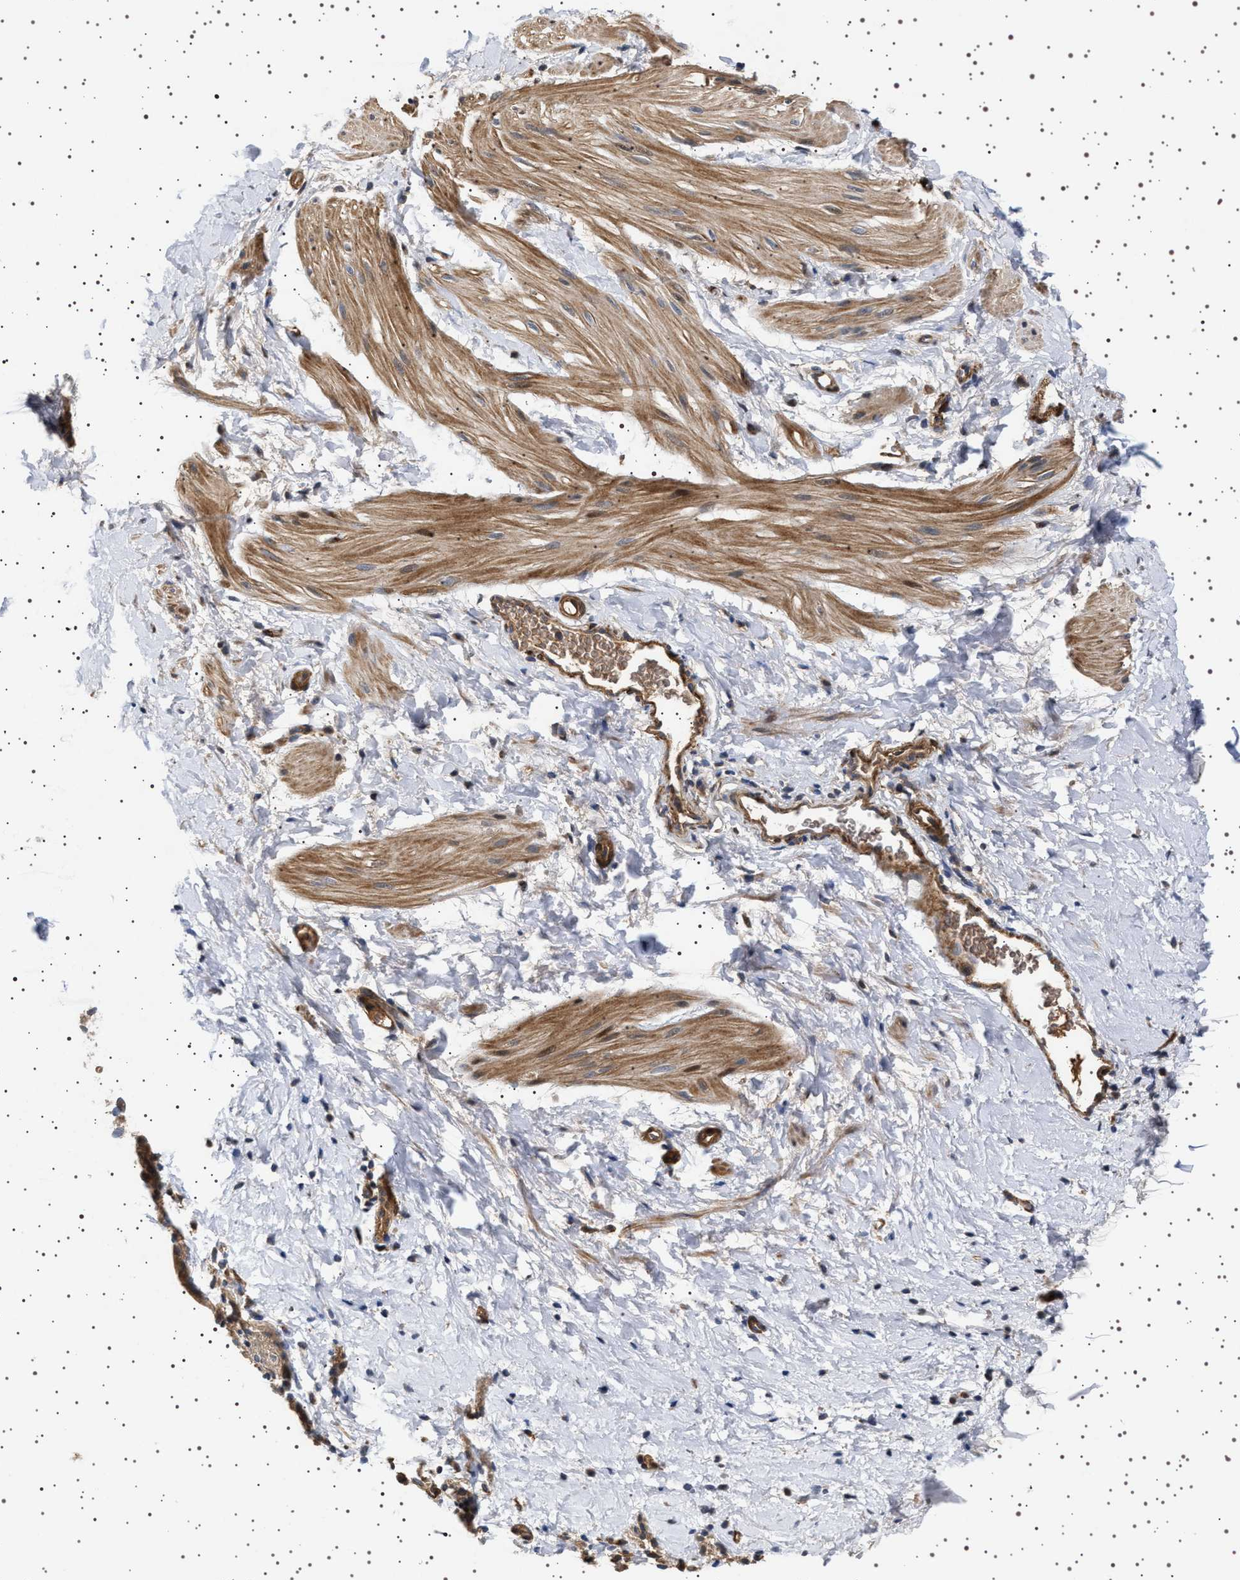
{"staining": {"intensity": "moderate", "quantity": "25%-75%", "location": "cytoplasmic/membranous"}, "tissue": "smooth muscle", "cell_type": "Smooth muscle cells", "image_type": "normal", "snomed": [{"axis": "morphology", "description": "Normal tissue, NOS"}, {"axis": "topography", "description": "Smooth muscle"}], "caption": "Smooth muscle stained with DAB immunohistochemistry (IHC) demonstrates medium levels of moderate cytoplasmic/membranous staining in about 25%-75% of smooth muscle cells.", "gene": "GUCY1B1", "patient": {"sex": "male", "age": 16}}